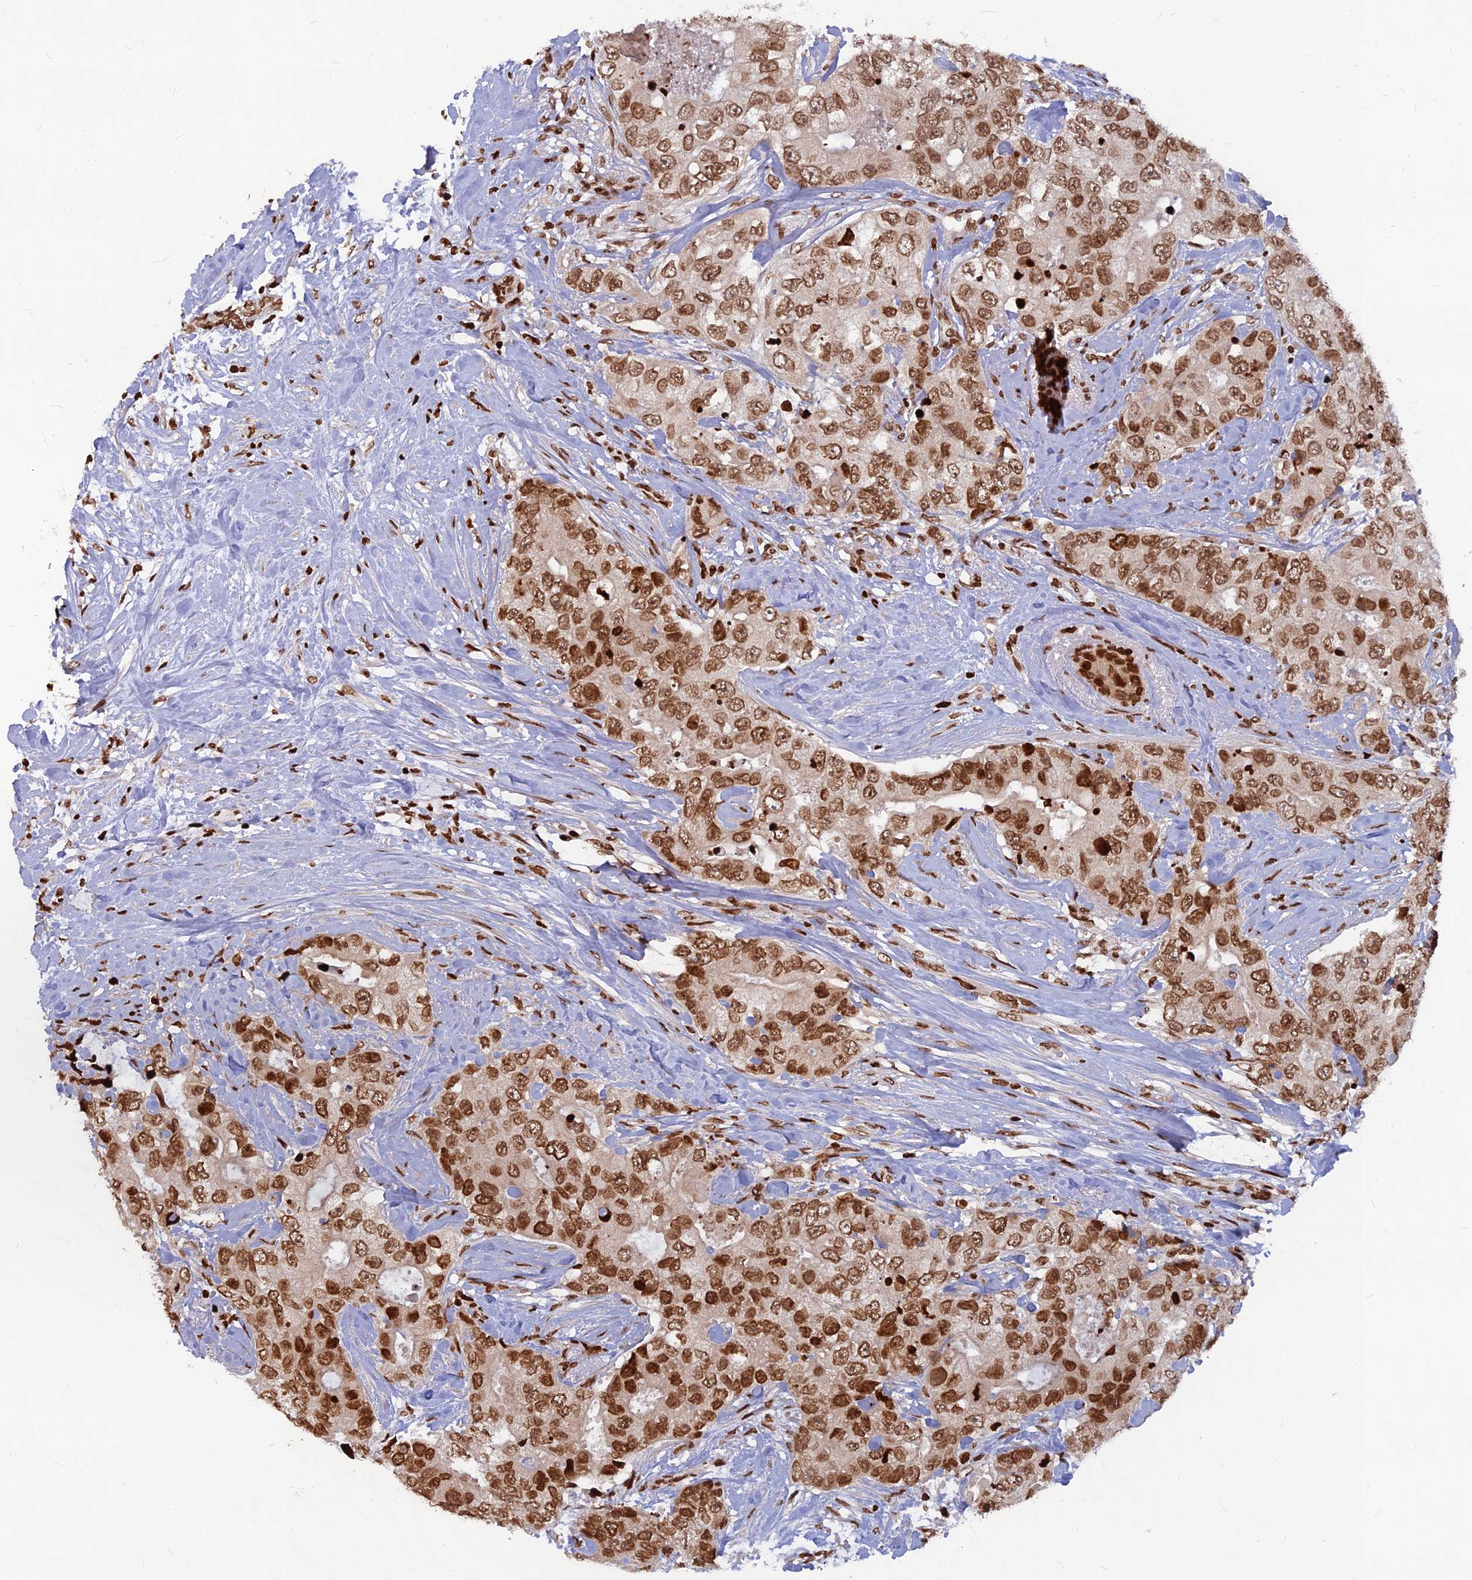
{"staining": {"intensity": "moderate", "quantity": ">75%", "location": "nuclear"}, "tissue": "breast cancer", "cell_type": "Tumor cells", "image_type": "cancer", "snomed": [{"axis": "morphology", "description": "Duct carcinoma"}, {"axis": "topography", "description": "Breast"}], "caption": "IHC micrograph of neoplastic tissue: invasive ductal carcinoma (breast) stained using IHC displays medium levels of moderate protein expression localized specifically in the nuclear of tumor cells, appearing as a nuclear brown color.", "gene": "TET2", "patient": {"sex": "female", "age": 62}}